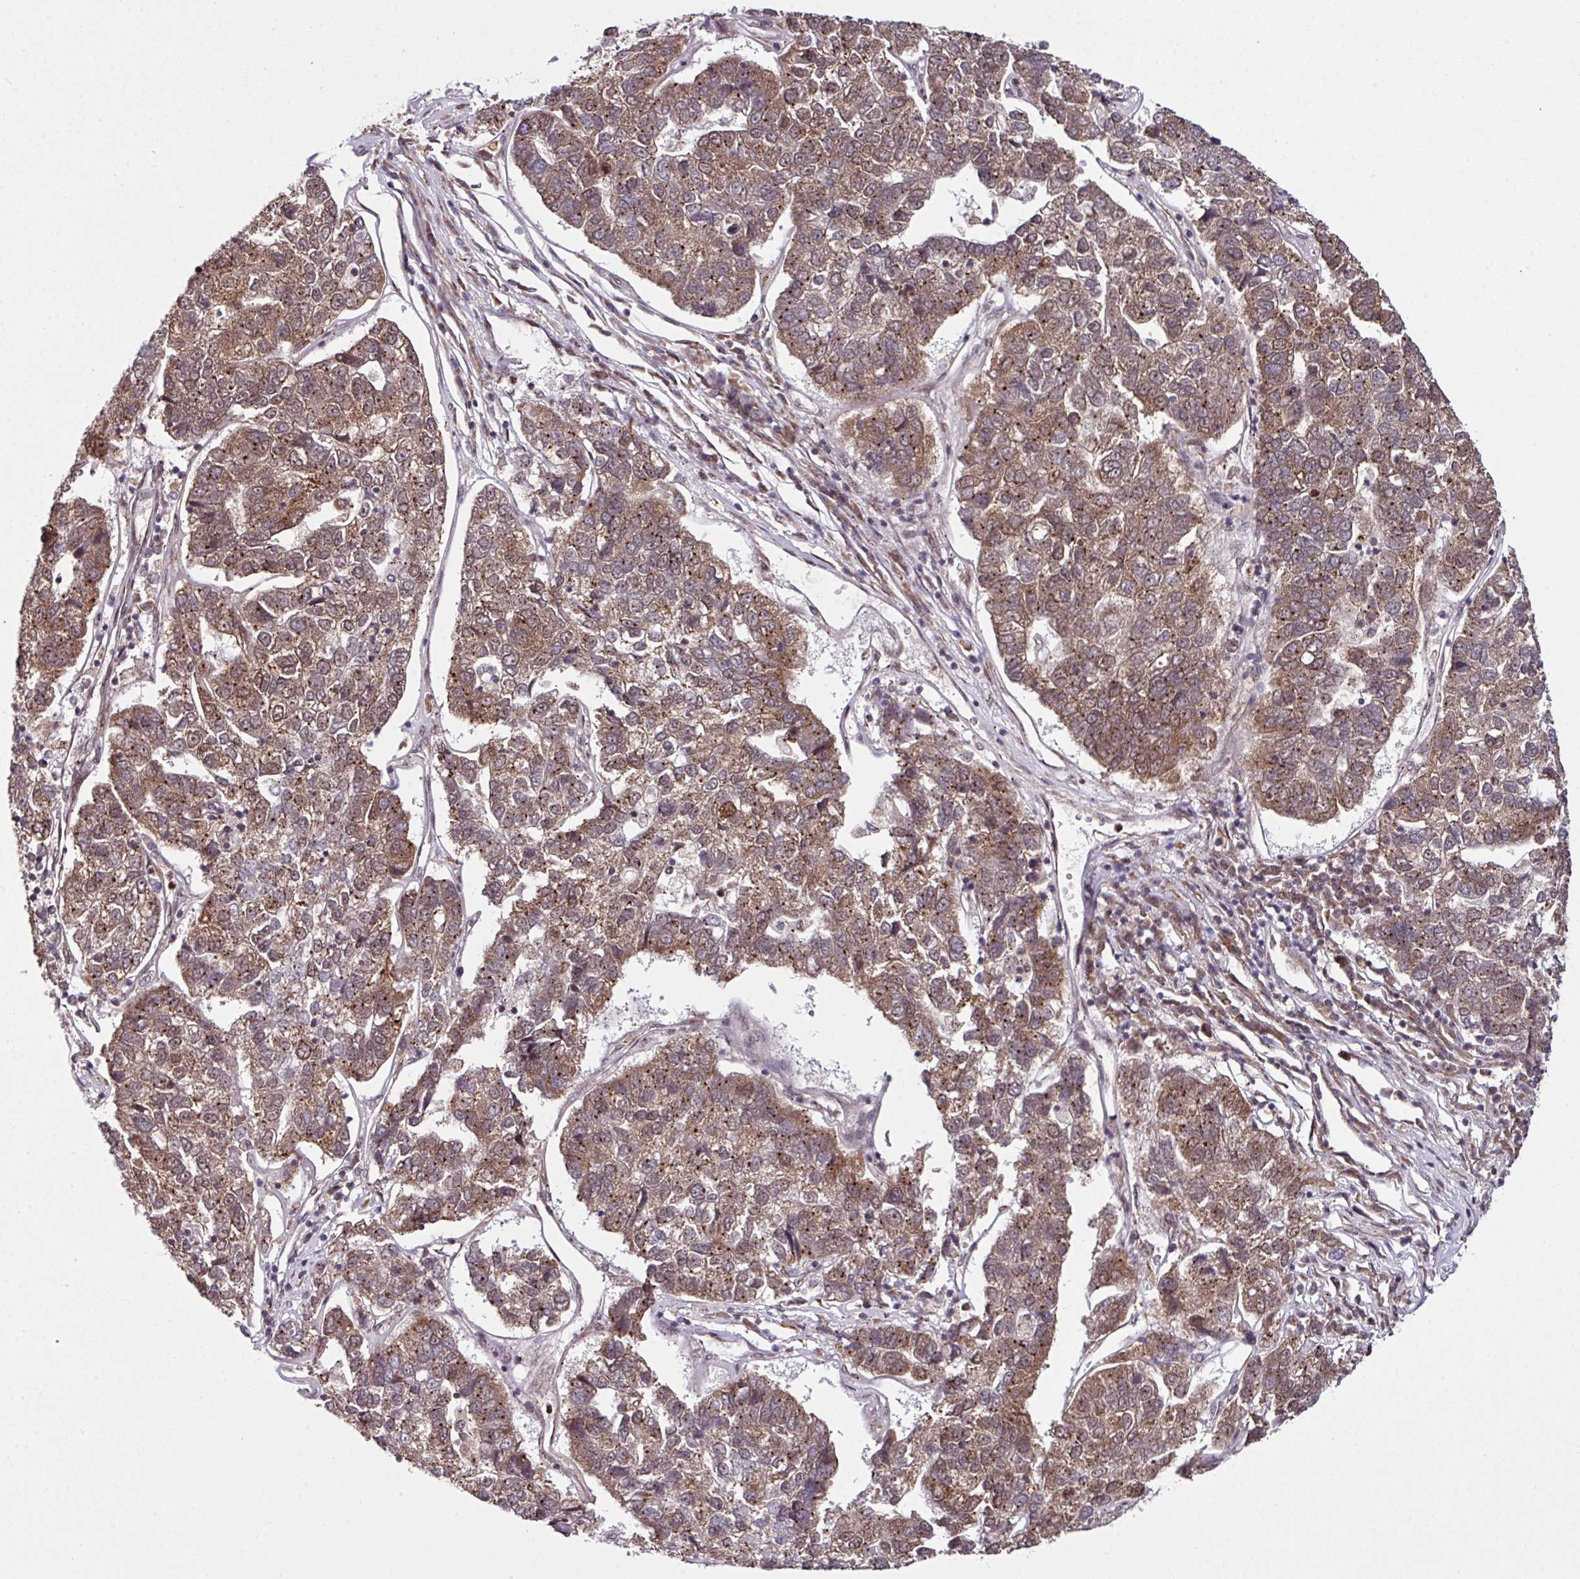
{"staining": {"intensity": "moderate", "quantity": ">75%", "location": "cytoplasmic/membranous,nuclear"}, "tissue": "pancreatic cancer", "cell_type": "Tumor cells", "image_type": "cancer", "snomed": [{"axis": "morphology", "description": "Adenocarcinoma, NOS"}, {"axis": "topography", "description": "Pancreas"}], "caption": "Immunohistochemistry of human pancreatic cancer (adenocarcinoma) exhibits medium levels of moderate cytoplasmic/membranous and nuclear positivity in about >75% of tumor cells.", "gene": "MORF4L2", "patient": {"sex": "female", "age": 61}}